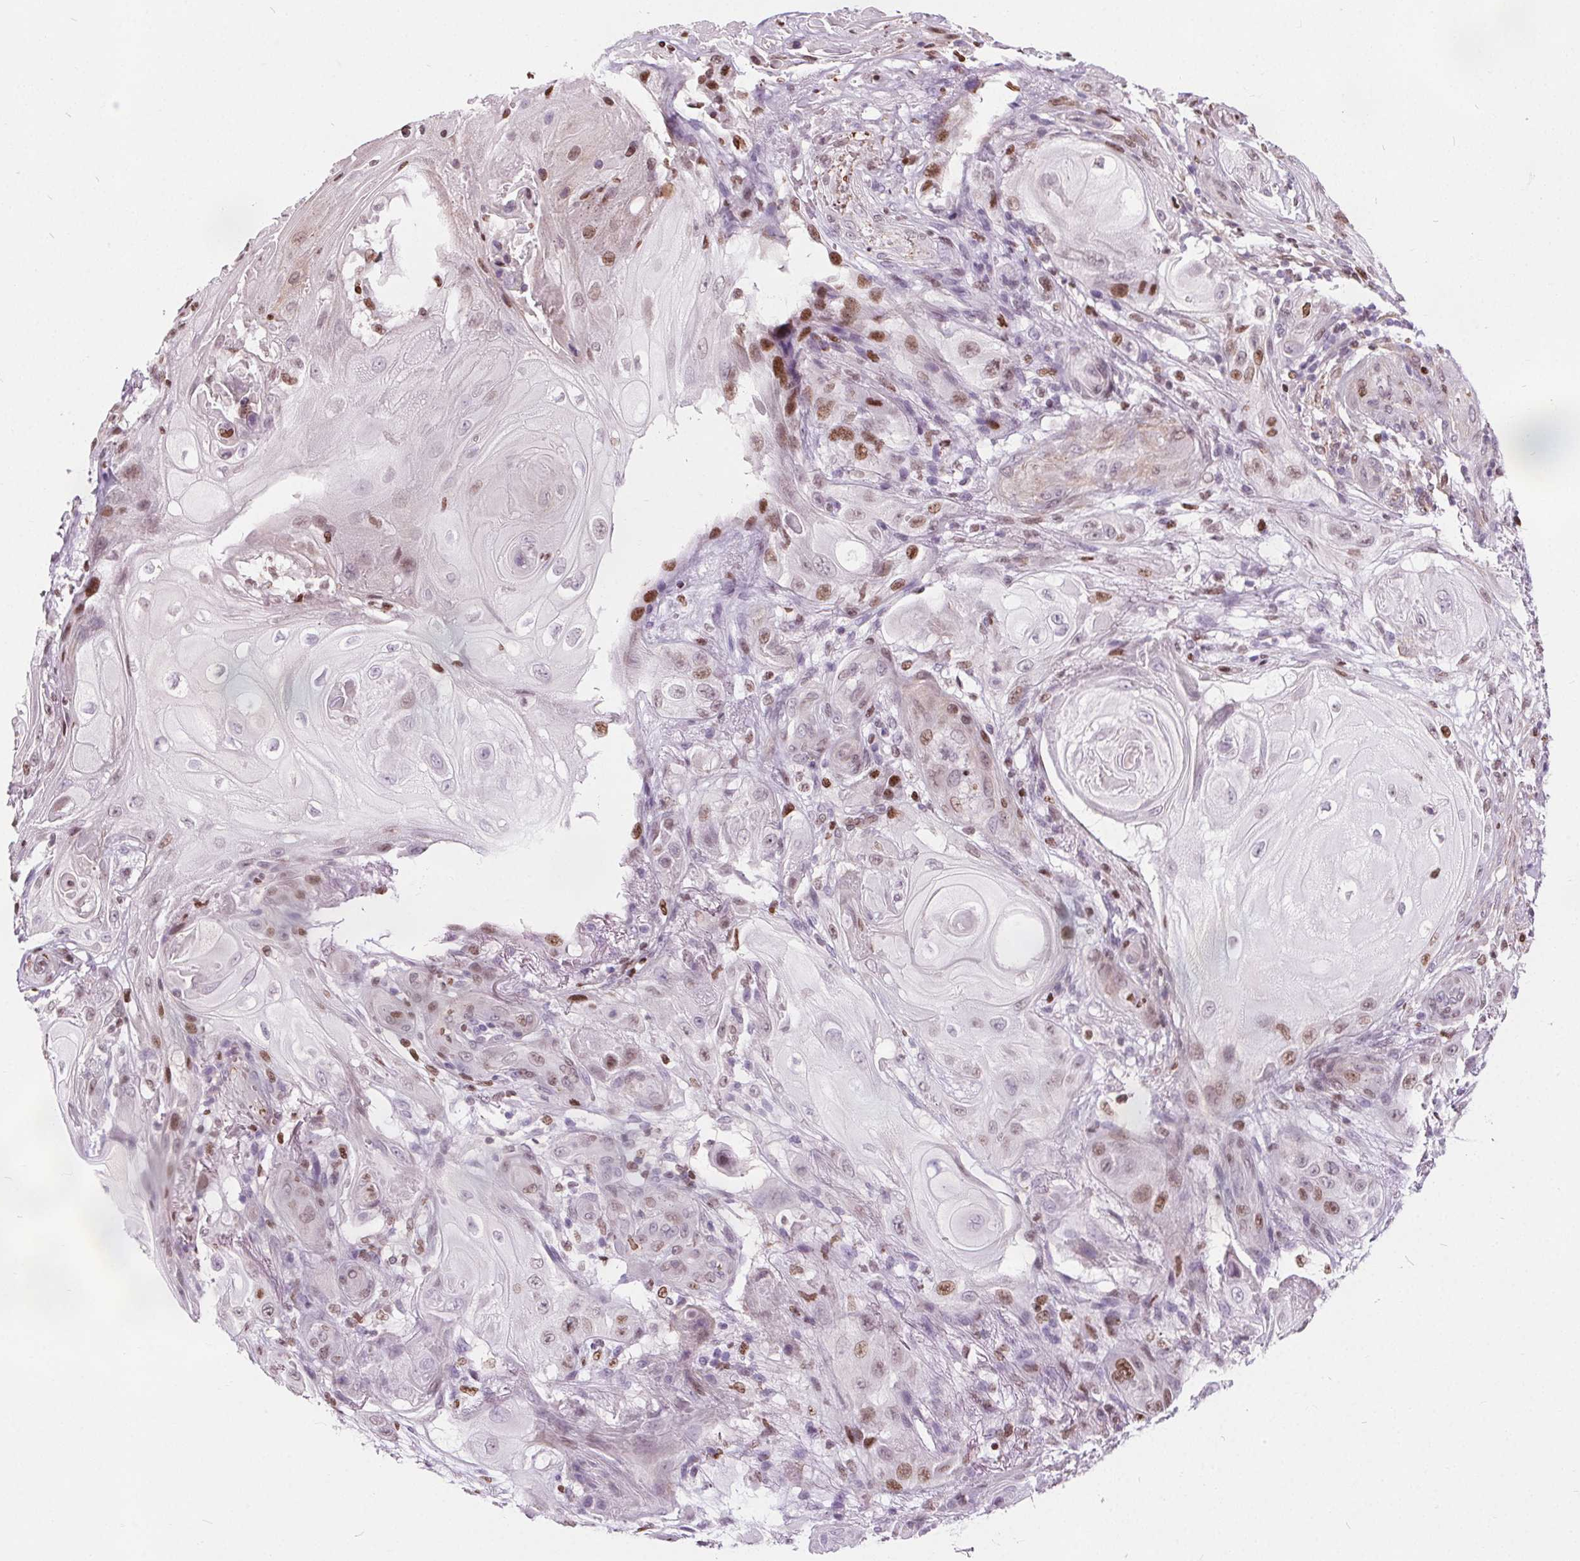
{"staining": {"intensity": "moderate", "quantity": "<25%", "location": "nuclear"}, "tissue": "skin cancer", "cell_type": "Tumor cells", "image_type": "cancer", "snomed": [{"axis": "morphology", "description": "Squamous cell carcinoma, NOS"}, {"axis": "topography", "description": "Skin"}], "caption": "Squamous cell carcinoma (skin) was stained to show a protein in brown. There is low levels of moderate nuclear staining in approximately <25% of tumor cells.", "gene": "ISLR2", "patient": {"sex": "male", "age": 62}}